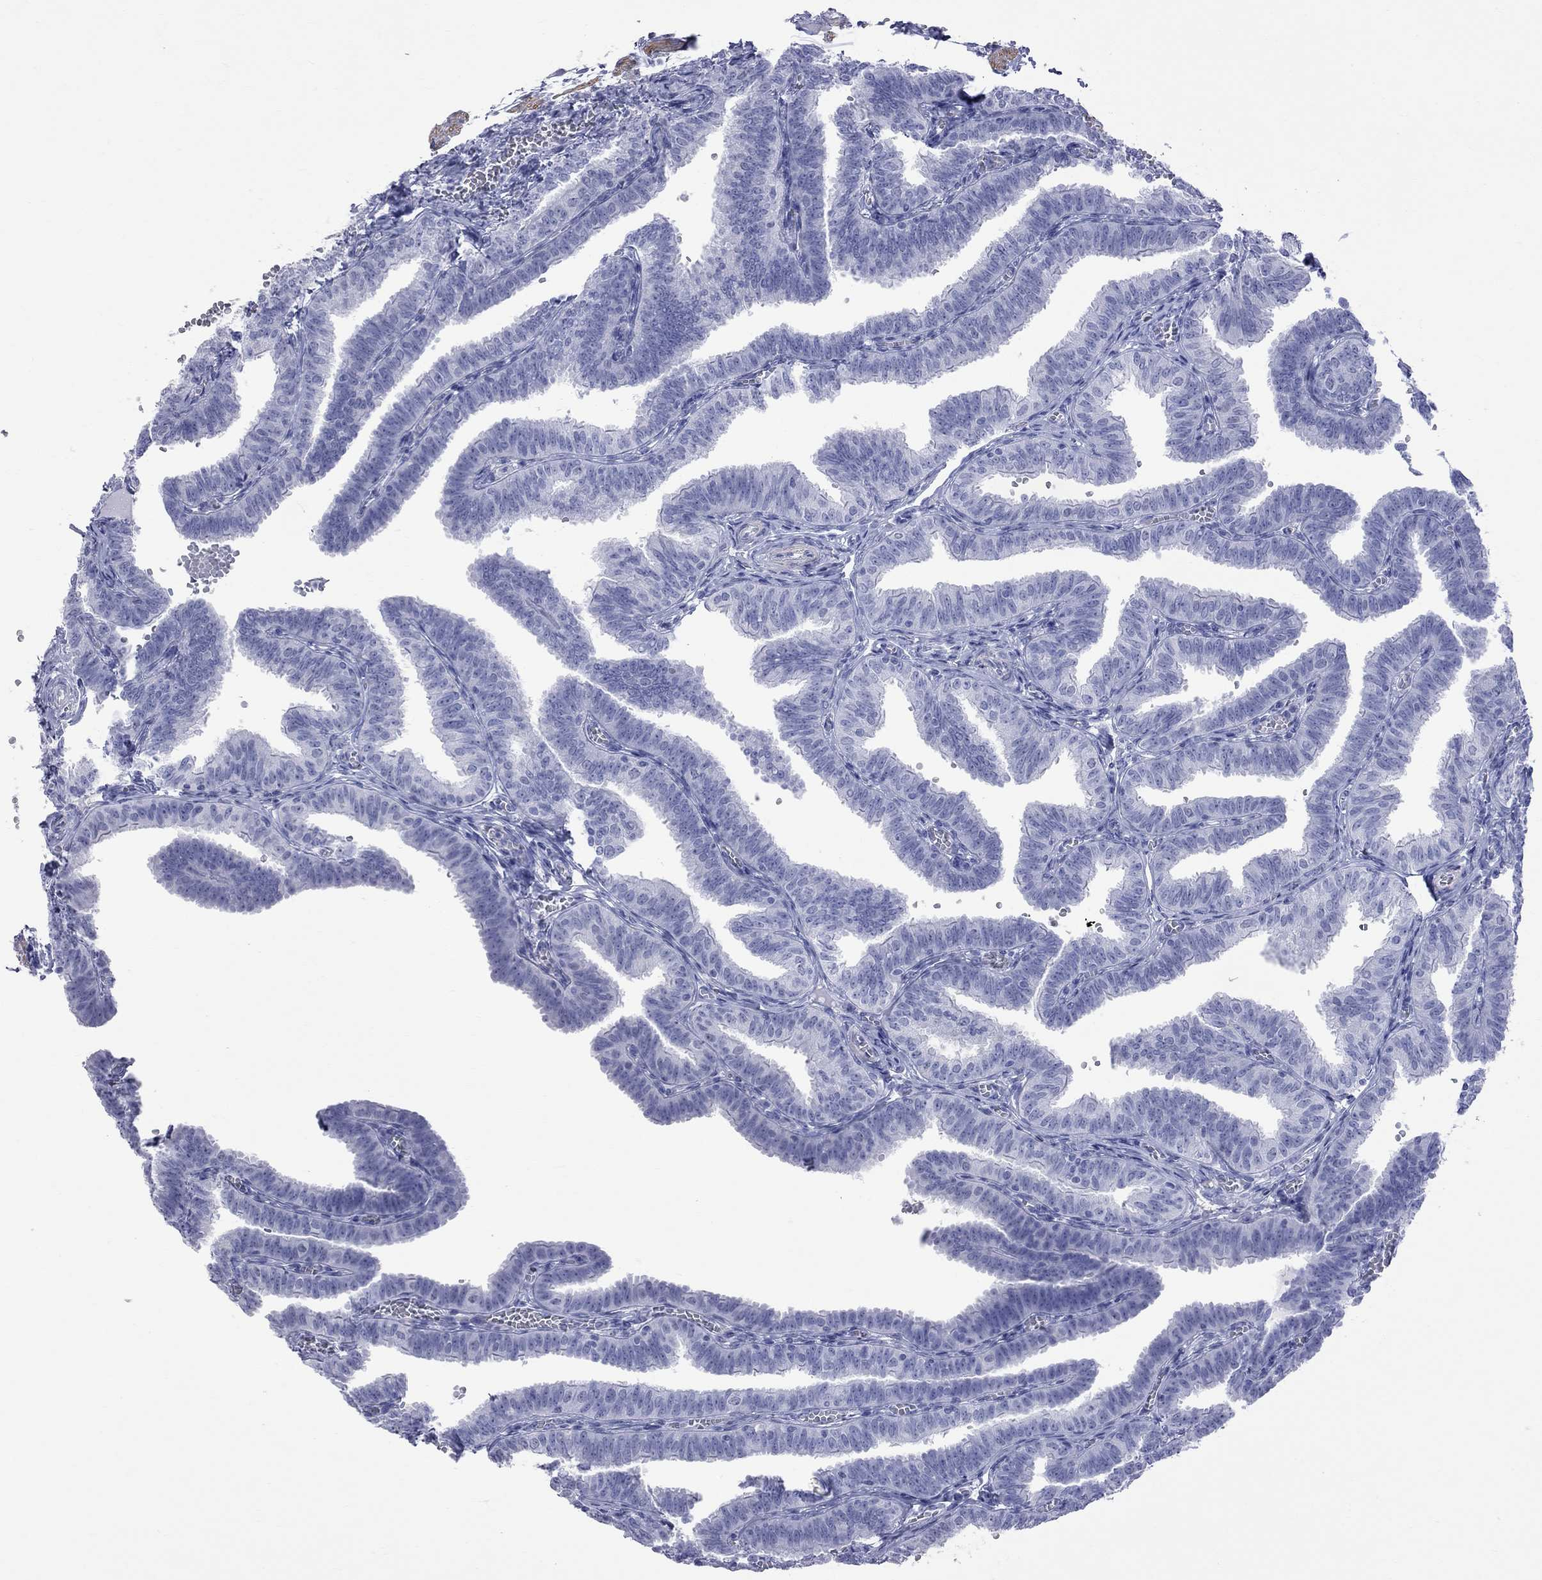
{"staining": {"intensity": "negative", "quantity": "none", "location": "none"}, "tissue": "fallopian tube", "cell_type": "Glandular cells", "image_type": "normal", "snomed": [{"axis": "morphology", "description": "Normal tissue, NOS"}, {"axis": "topography", "description": "Fallopian tube"}], "caption": "IHC histopathology image of unremarkable fallopian tube: human fallopian tube stained with DAB (3,3'-diaminobenzidine) demonstrates no significant protein positivity in glandular cells. (DAB (3,3'-diaminobenzidine) immunohistochemistry, high magnification).", "gene": "BPIFB1", "patient": {"sex": "female", "age": 25}}